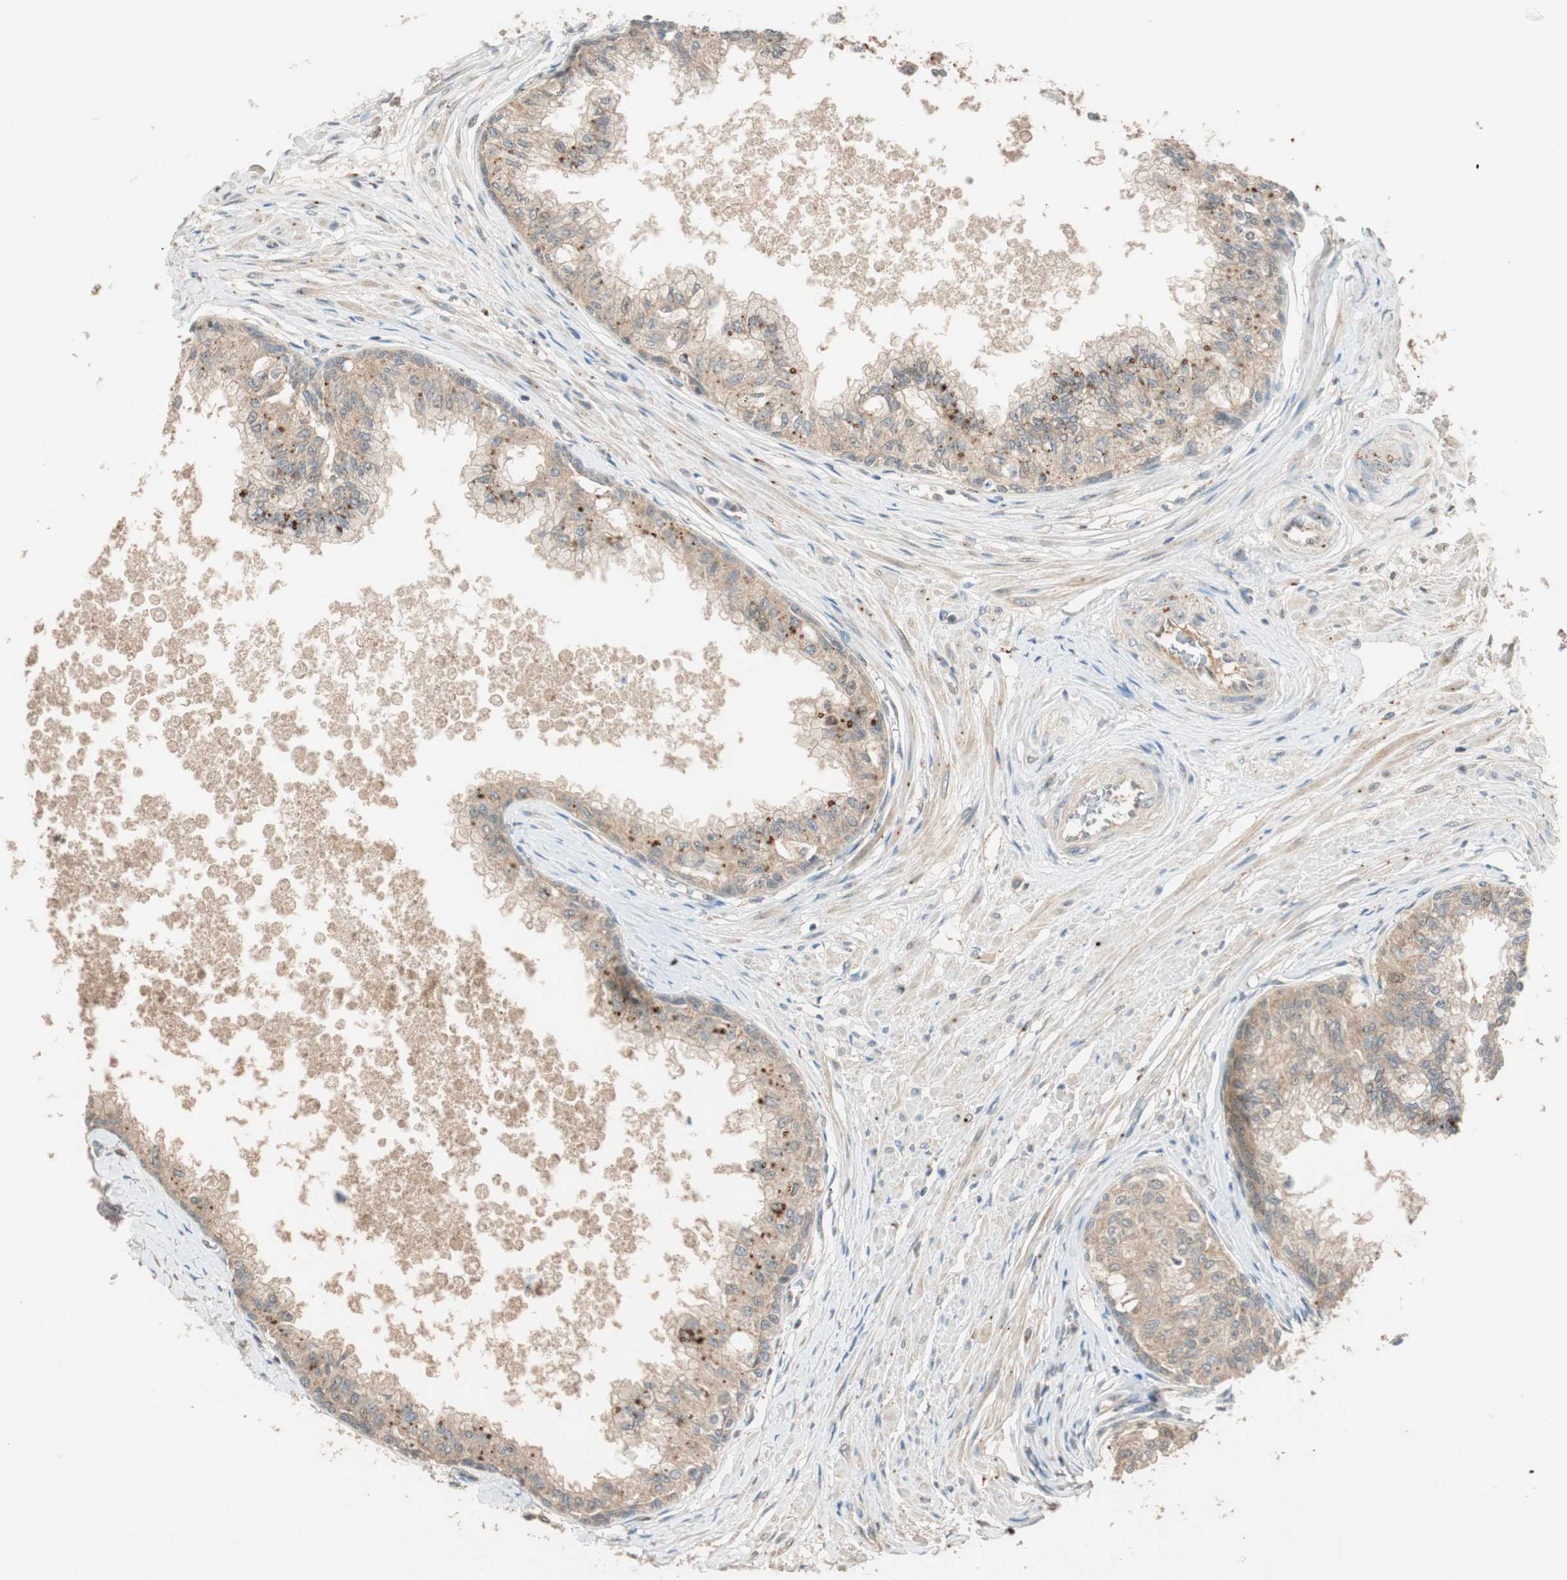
{"staining": {"intensity": "moderate", "quantity": ">75%", "location": "cytoplasmic/membranous"}, "tissue": "prostate", "cell_type": "Glandular cells", "image_type": "normal", "snomed": [{"axis": "morphology", "description": "Normal tissue, NOS"}, {"axis": "topography", "description": "Prostate"}, {"axis": "topography", "description": "Seminal veicle"}], "caption": "Glandular cells demonstrate medium levels of moderate cytoplasmic/membranous staining in approximately >75% of cells in normal prostate.", "gene": "GLB1", "patient": {"sex": "male", "age": 60}}